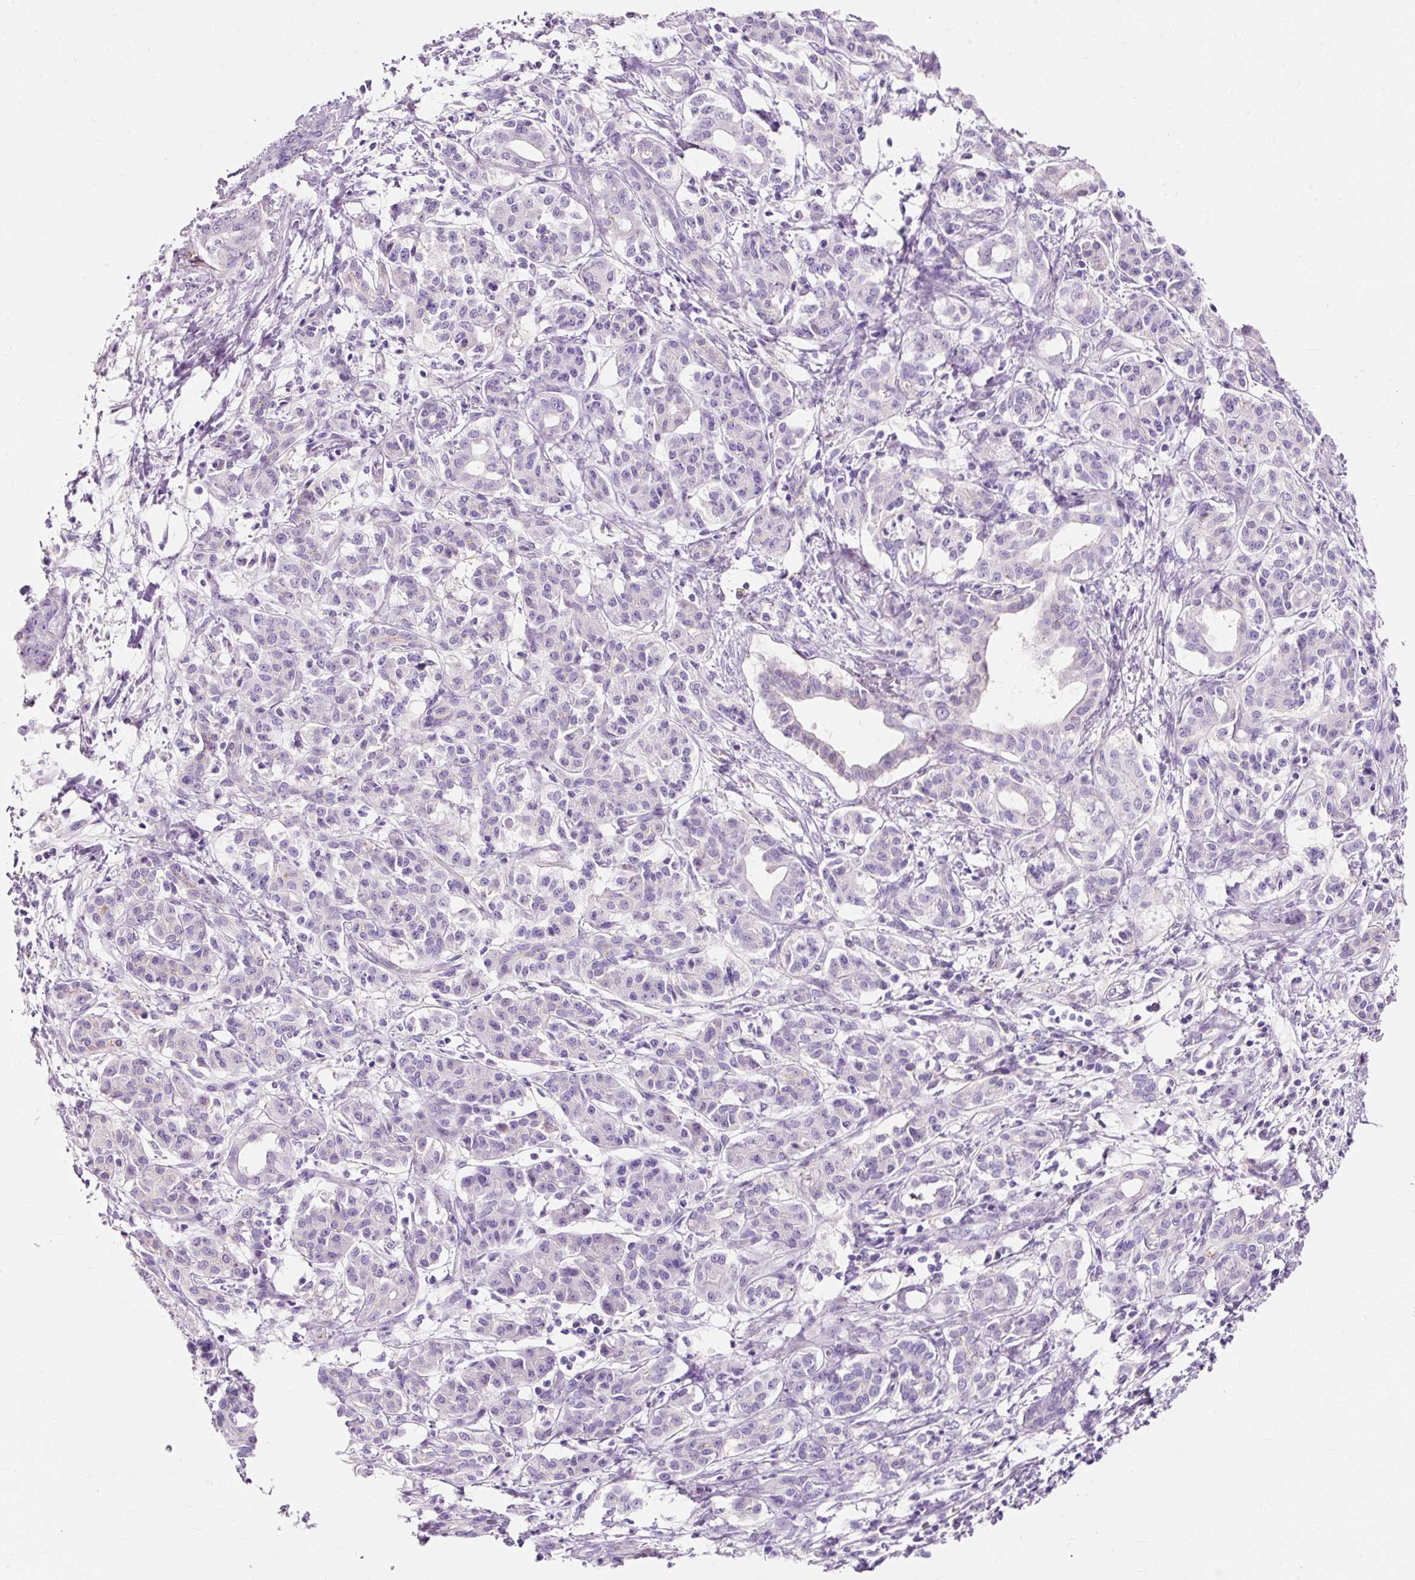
{"staining": {"intensity": "negative", "quantity": "none", "location": "none"}, "tissue": "pancreatic cancer", "cell_type": "Tumor cells", "image_type": "cancer", "snomed": [{"axis": "morphology", "description": "Adenocarcinoma, NOS"}, {"axis": "topography", "description": "Pancreas"}], "caption": "Tumor cells are negative for protein expression in human adenocarcinoma (pancreatic).", "gene": "CLDN25", "patient": {"sex": "male", "age": 58}}